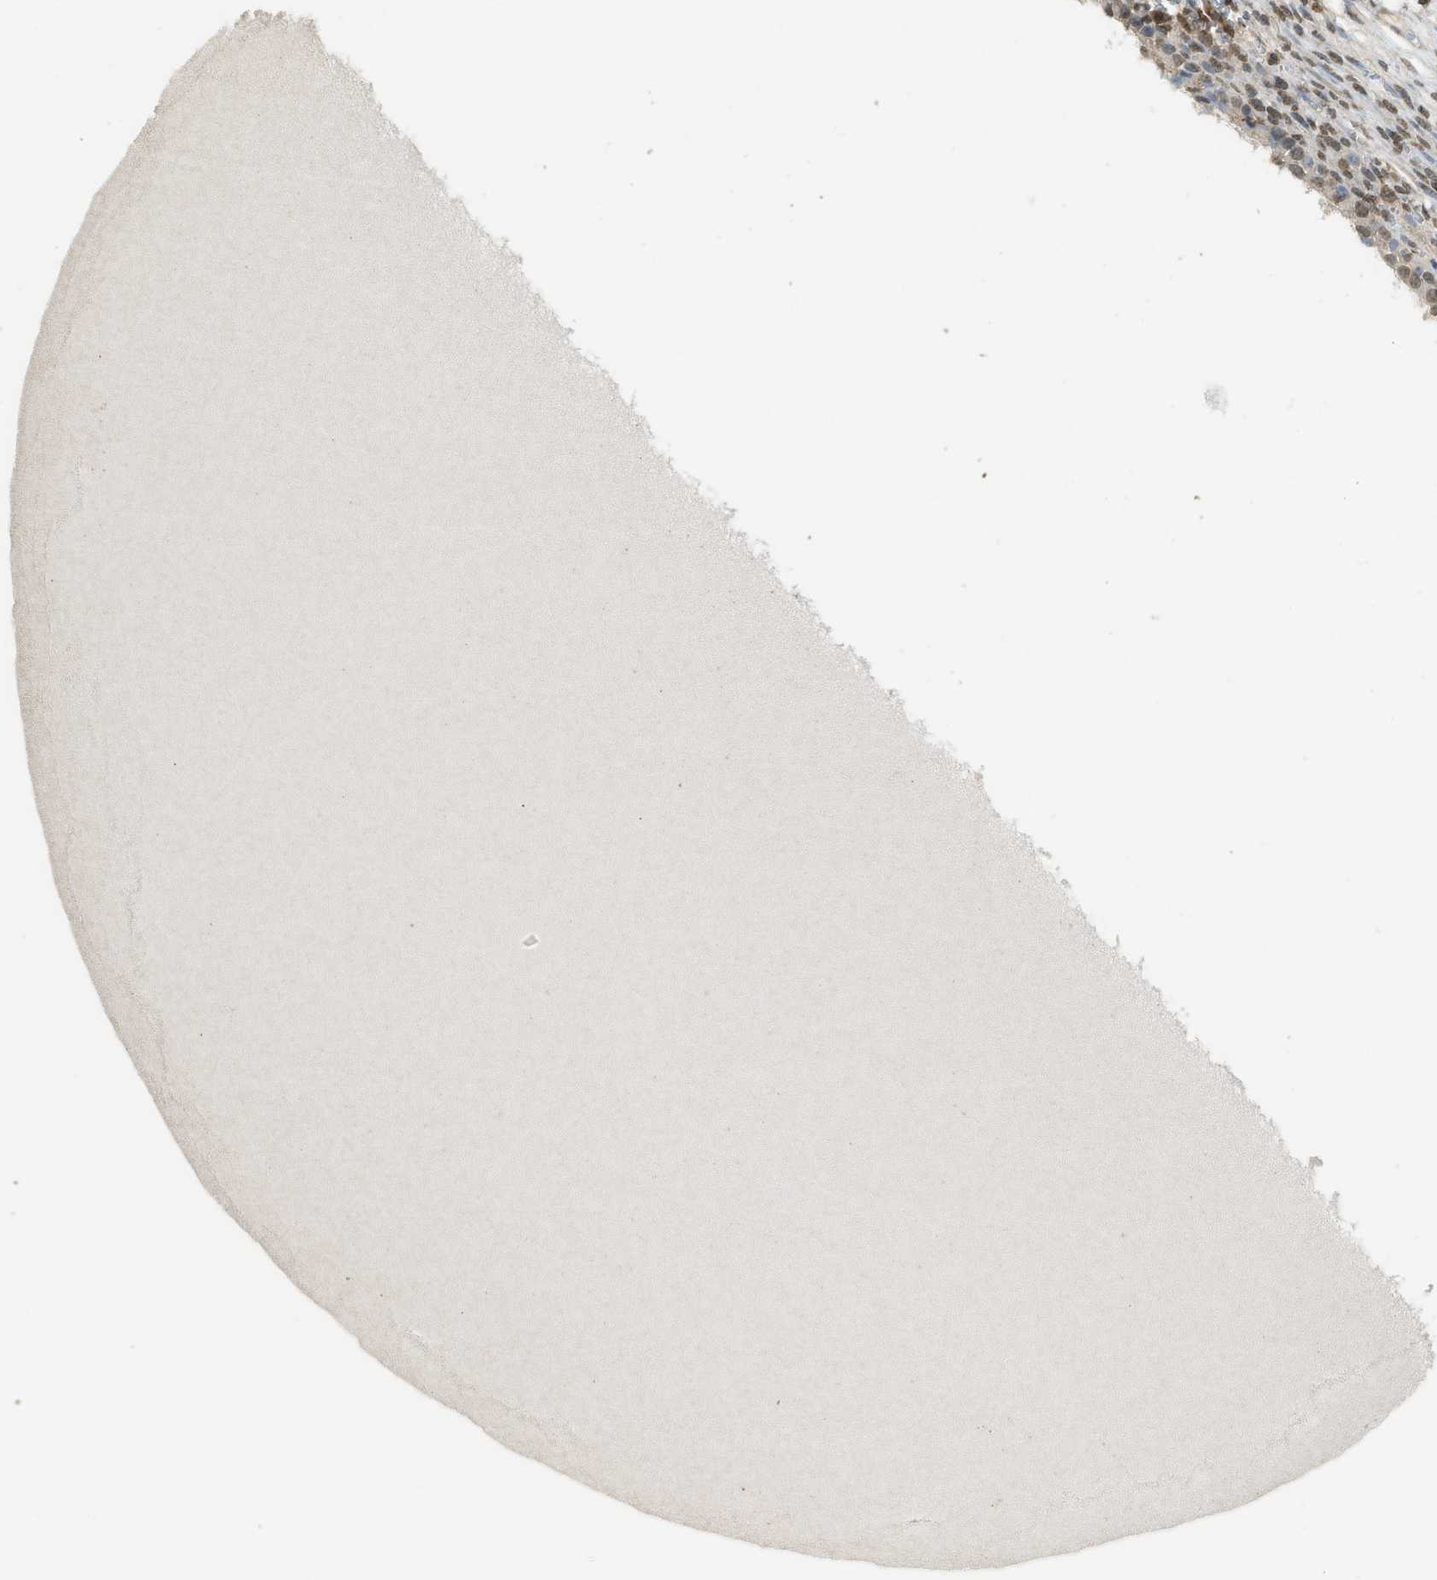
{"staining": {"intensity": "moderate", "quantity": ">75%", "location": "nuclear"}, "tissue": "ovary", "cell_type": "Ovarian stroma cells", "image_type": "normal", "snomed": [{"axis": "morphology", "description": "Normal tissue, NOS"}, {"axis": "topography", "description": "Ovary"}], "caption": "Approximately >75% of ovarian stroma cells in benign human ovary display moderate nuclear protein positivity as visualized by brown immunohistochemical staining.", "gene": "NR5A2", "patient": {"sex": "female", "age": 33}}